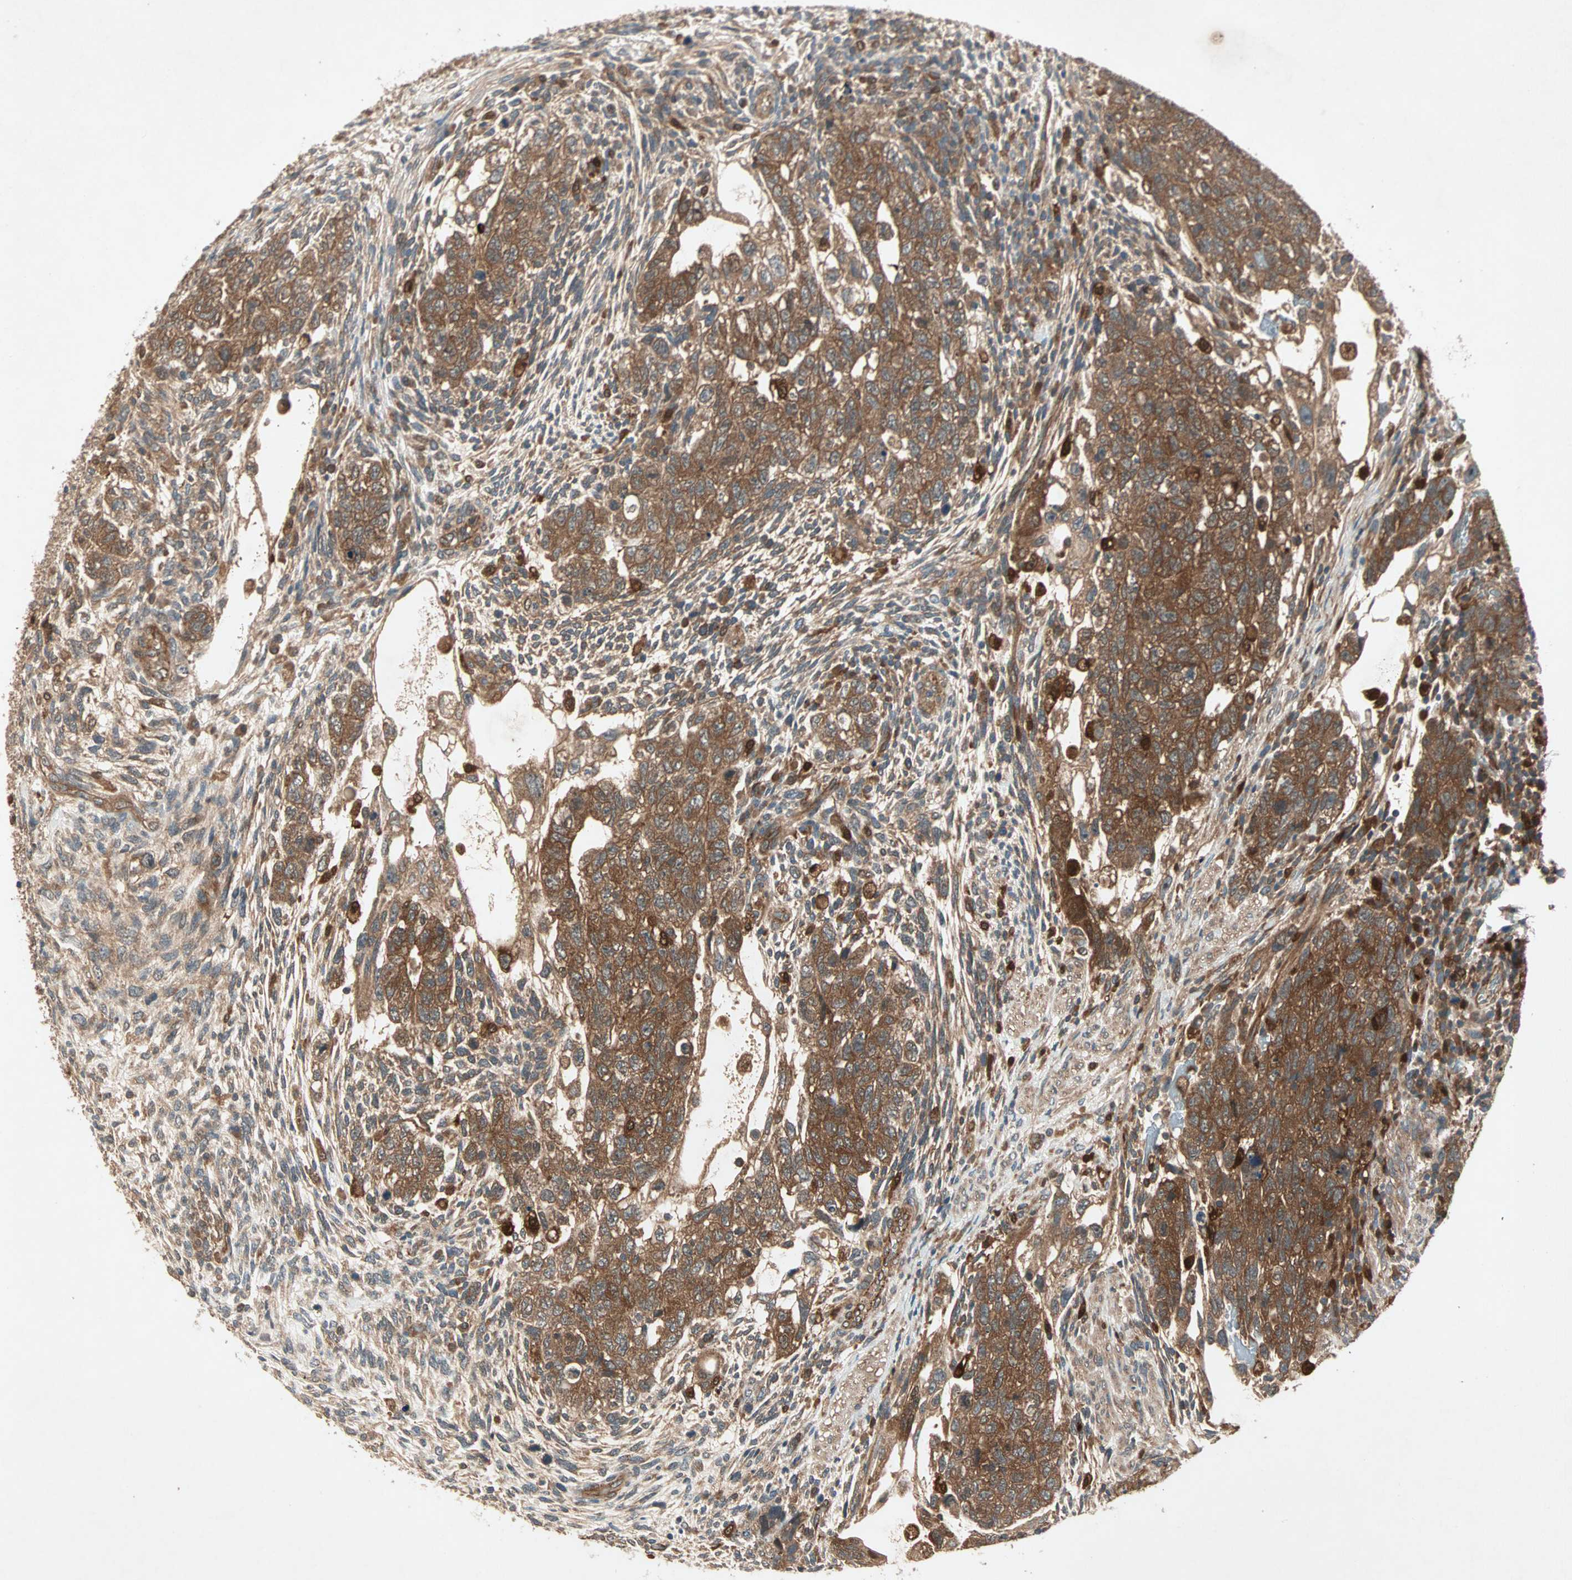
{"staining": {"intensity": "strong", "quantity": ">75%", "location": "cytoplasmic/membranous"}, "tissue": "testis cancer", "cell_type": "Tumor cells", "image_type": "cancer", "snomed": [{"axis": "morphology", "description": "Normal tissue, NOS"}, {"axis": "morphology", "description": "Carcinoma, Embryonal, NOS"}, {"axis": "topography", "description": "Testis"}], "caption": "Human embryonal carcinoma (testis) stained with a brown dye demonstrates strong cytoplasmic/membranous positive staining in approximately >75% of tumor cells.", "gene": "SDSL", "patient": {"sex": "male", "age": 36}}